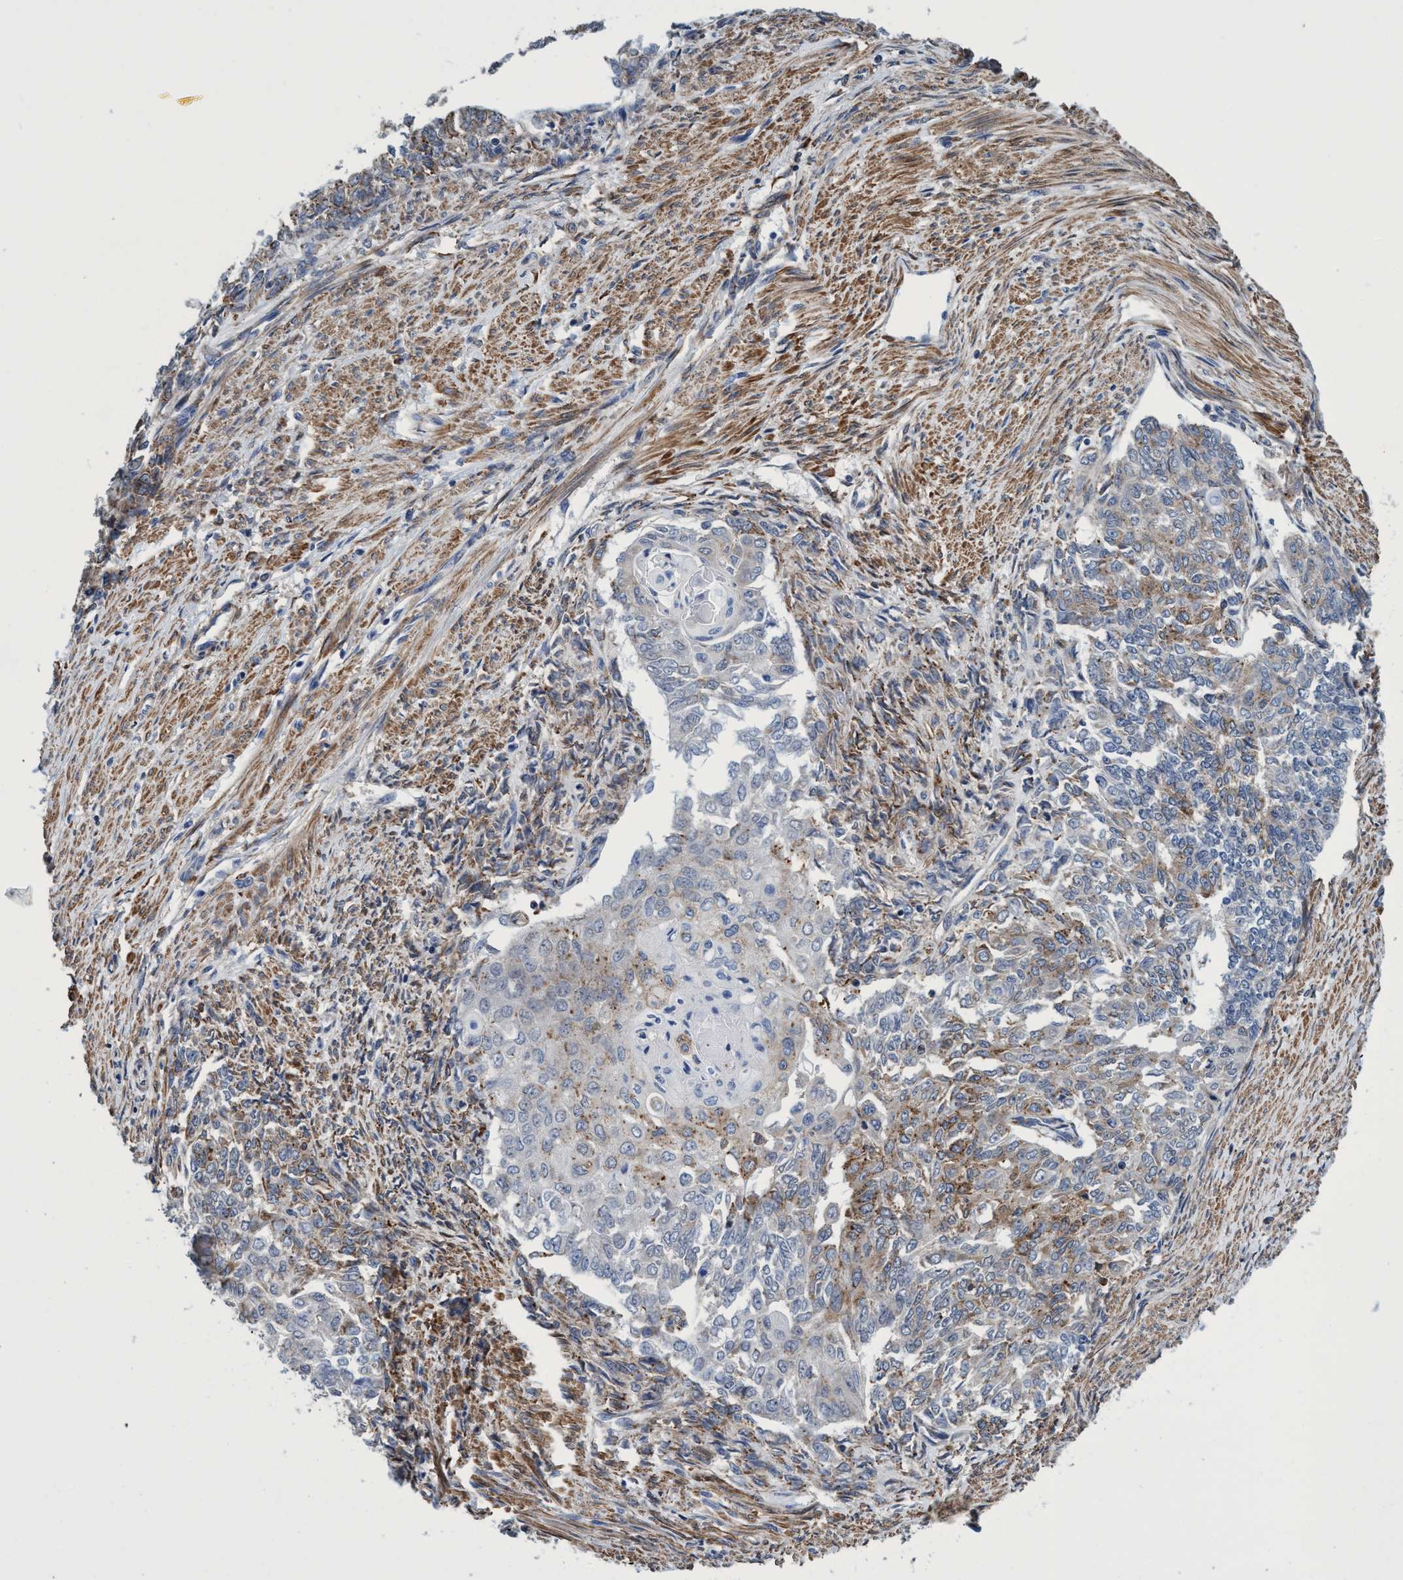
{"staining": {"intensity": "moderate", "quantity": "<25%", "location": "cytoplasmic/membranous"}, "tissue": "endometrial cancer", "cell_type": "Tumor cells", "image_type": "cancer", "snomed": [{"axis": "morphology", "description": "Adenocarcinoma, NOS"}, {"axis": "topography", "description": "Endometrium"}], "caption": "Immunohistochemical staining of human endometrial cancer (adenocarcinoma) demonstrates low levels of moderate cytoplasmic/membranous protein expression in about <25% of tumor cells.", "gene": "CALCOCO2", "patient": {"sex": "female", "age": 32}}